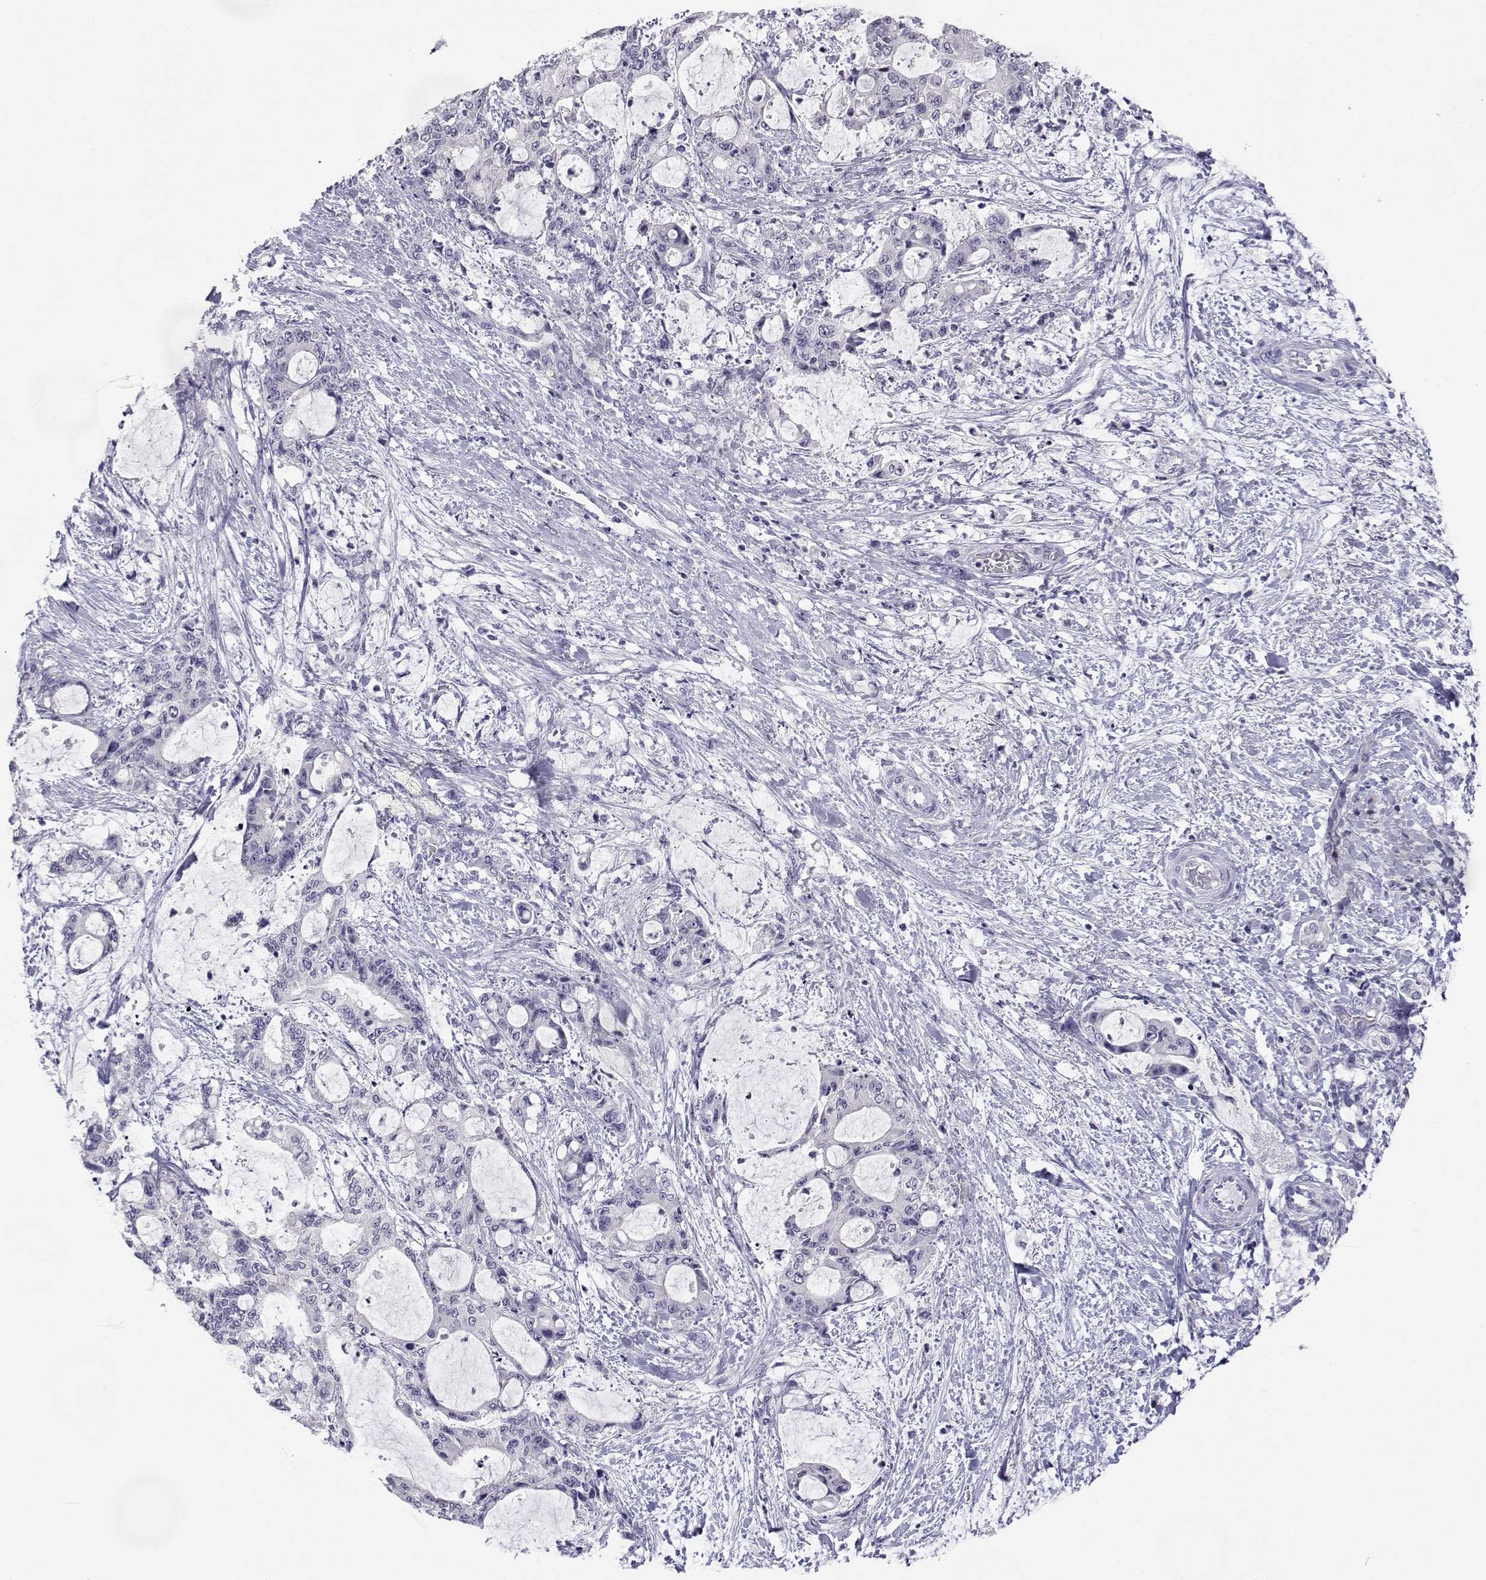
{"staining": {"intensity": "negative", "quantity": "none", "location": "none"}, "tissue": "liver cancer", "cell_type": "Tumor cells", "image_type": "cancer", "snomed": [{"axis": "morphology", "description": "Normal tissue, NOS"}, {"axis": "morphology", "description": "Cholangiocarcinoma"}, {"axis": "topography", "description": "Liver"}, {"axis": "topography", "description": "Peripheral nerve tissue"}], "caption": "An immunohistochemistry histopathology image of liver cancer (cholangiocarcinoma) is shown. There is no staining in tumor cells of liver cancer (cholangiocarcinoma).", "gene": "SLC6A3", "patient": {"sex": "female", "age": 73}}